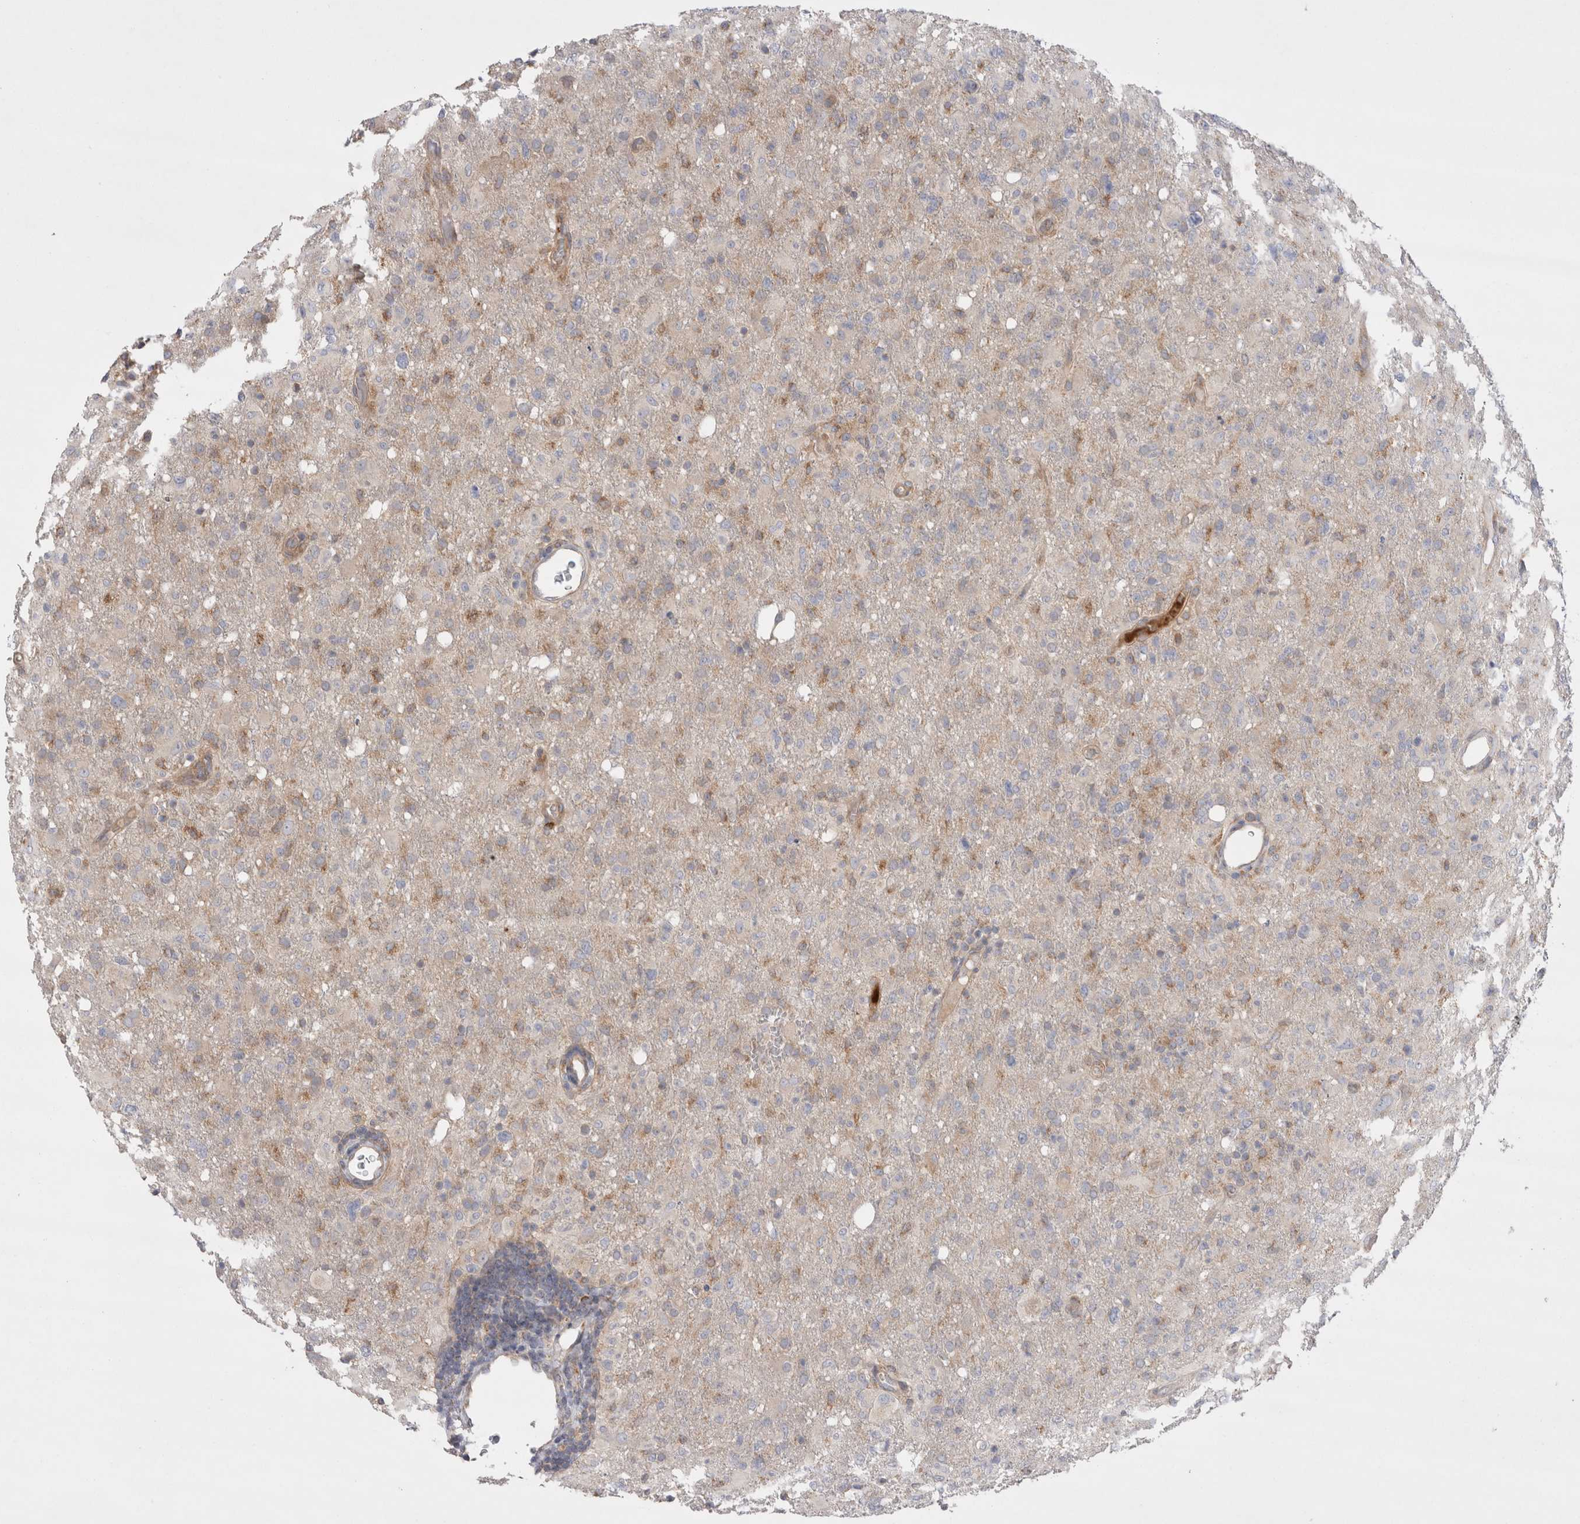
{"staining": {"intensity": "weak", "quantity": "25%-75%", "location": "cytoplasmic/membranous"}, "tissue": "glioma", "cell_type": "Tumor cells", "image_type": "cancer", "snomed": [{"axis": "morphology", "description": "Glioma, malignant, High grade"}, {"axis": "topography", "description": "Brain"}], "caption": "Malignant glioma (high-grade) stained for a protein shows weak cytoplasmic/membranous positivity in tumor cells.", "gene": "TBC1D16", "patient": {"sex": "female", "age": 57}}